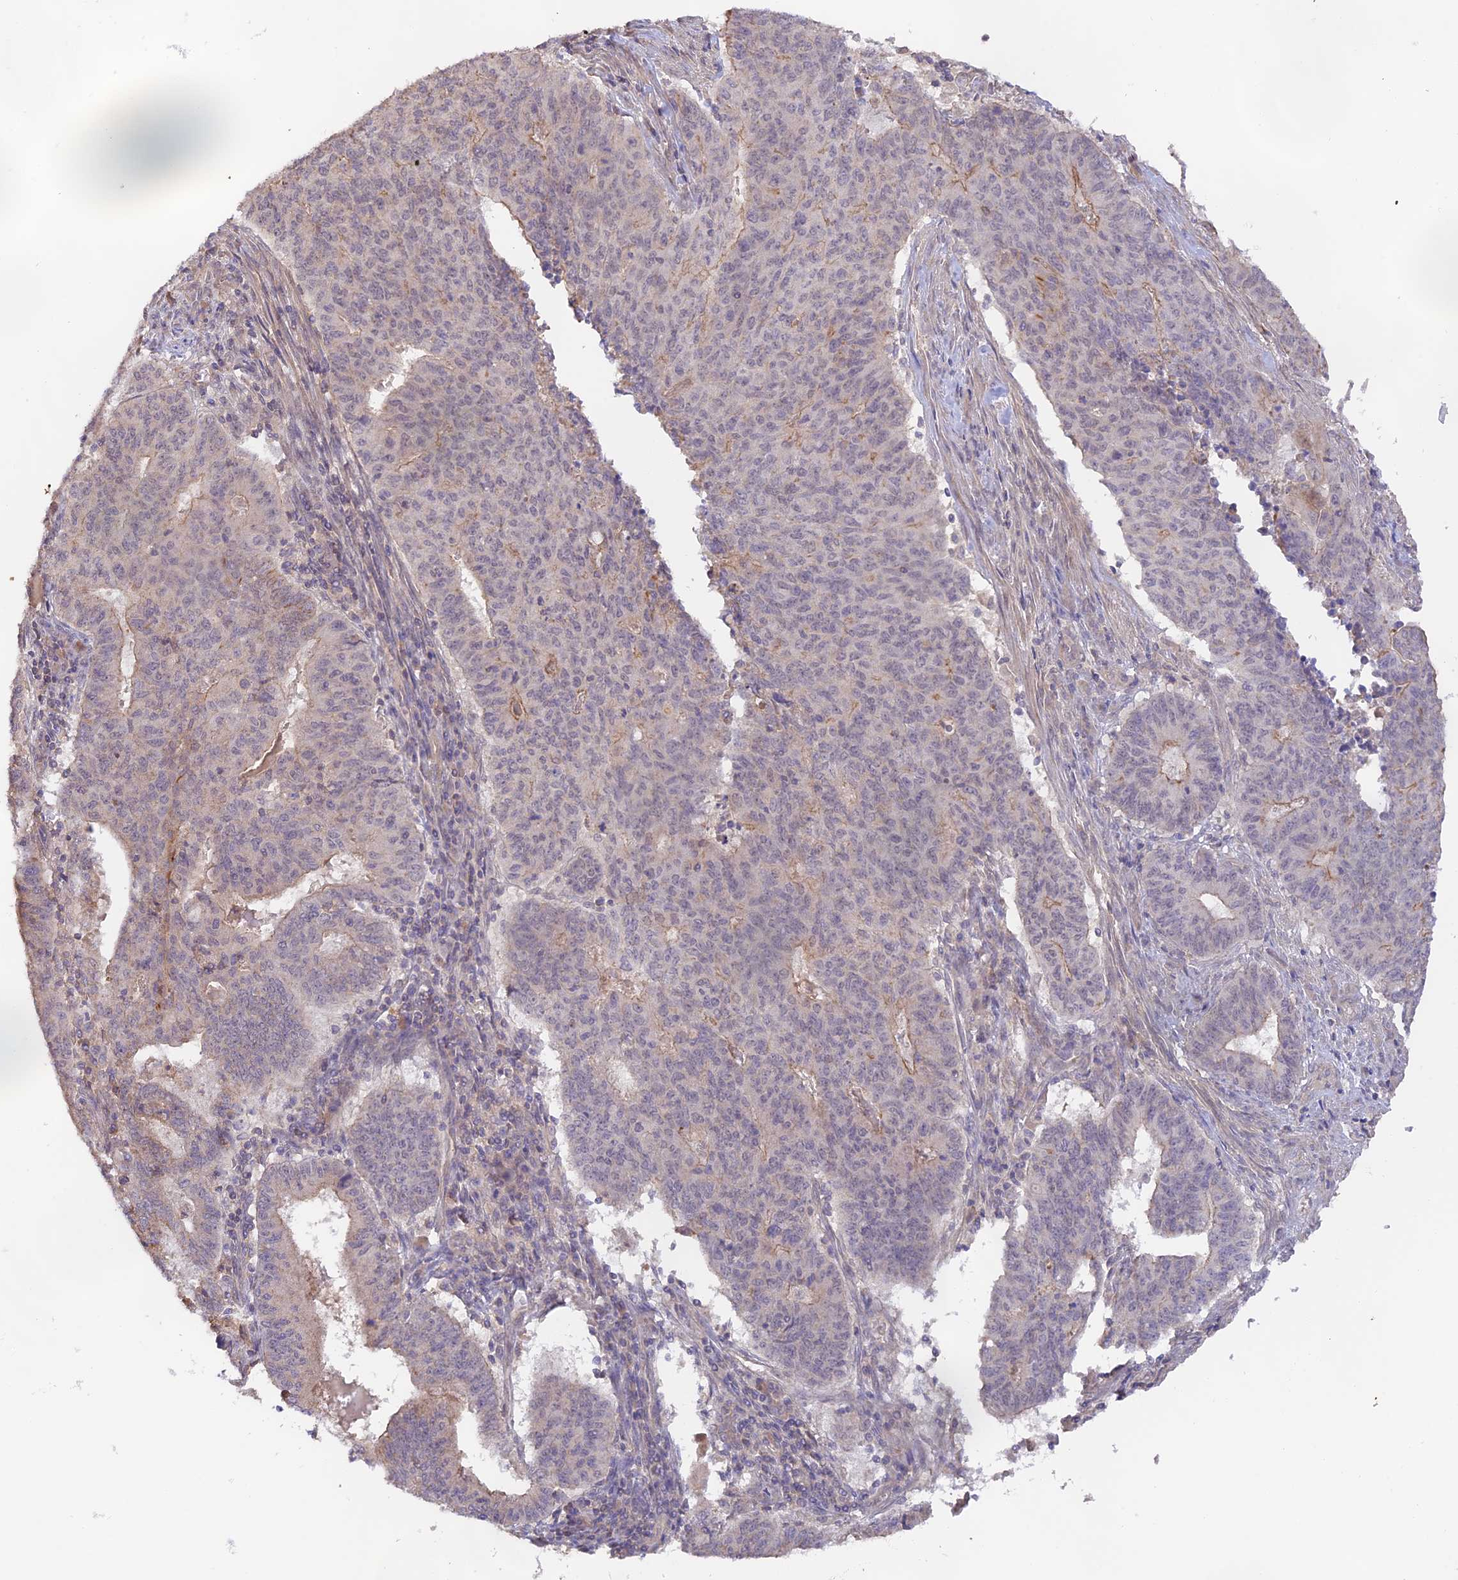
{"staining": {"intensity": "weak", "quantity": "25%-75%", "location": "cytoplasmic/membranous"}, "tissue": "endometrial cancer", "cell_type": "Tumor cells", "image_type": "cancer", "snomed": [{"axis": "morphology", "description": "Adenocarcinoma, NOS"}, {"axis": "topography", "description": "Endometrium"}], "caption": "High-power microscopy captured an IHC histopathology image of endometrial cancer (adenocarcinoma), revealing weak cytoplasmic/membranous staining in approximately 25%-75% of tumor cells.", "gene": "CAMSAP3", "patient": {"sex": "female", "age": 59}}